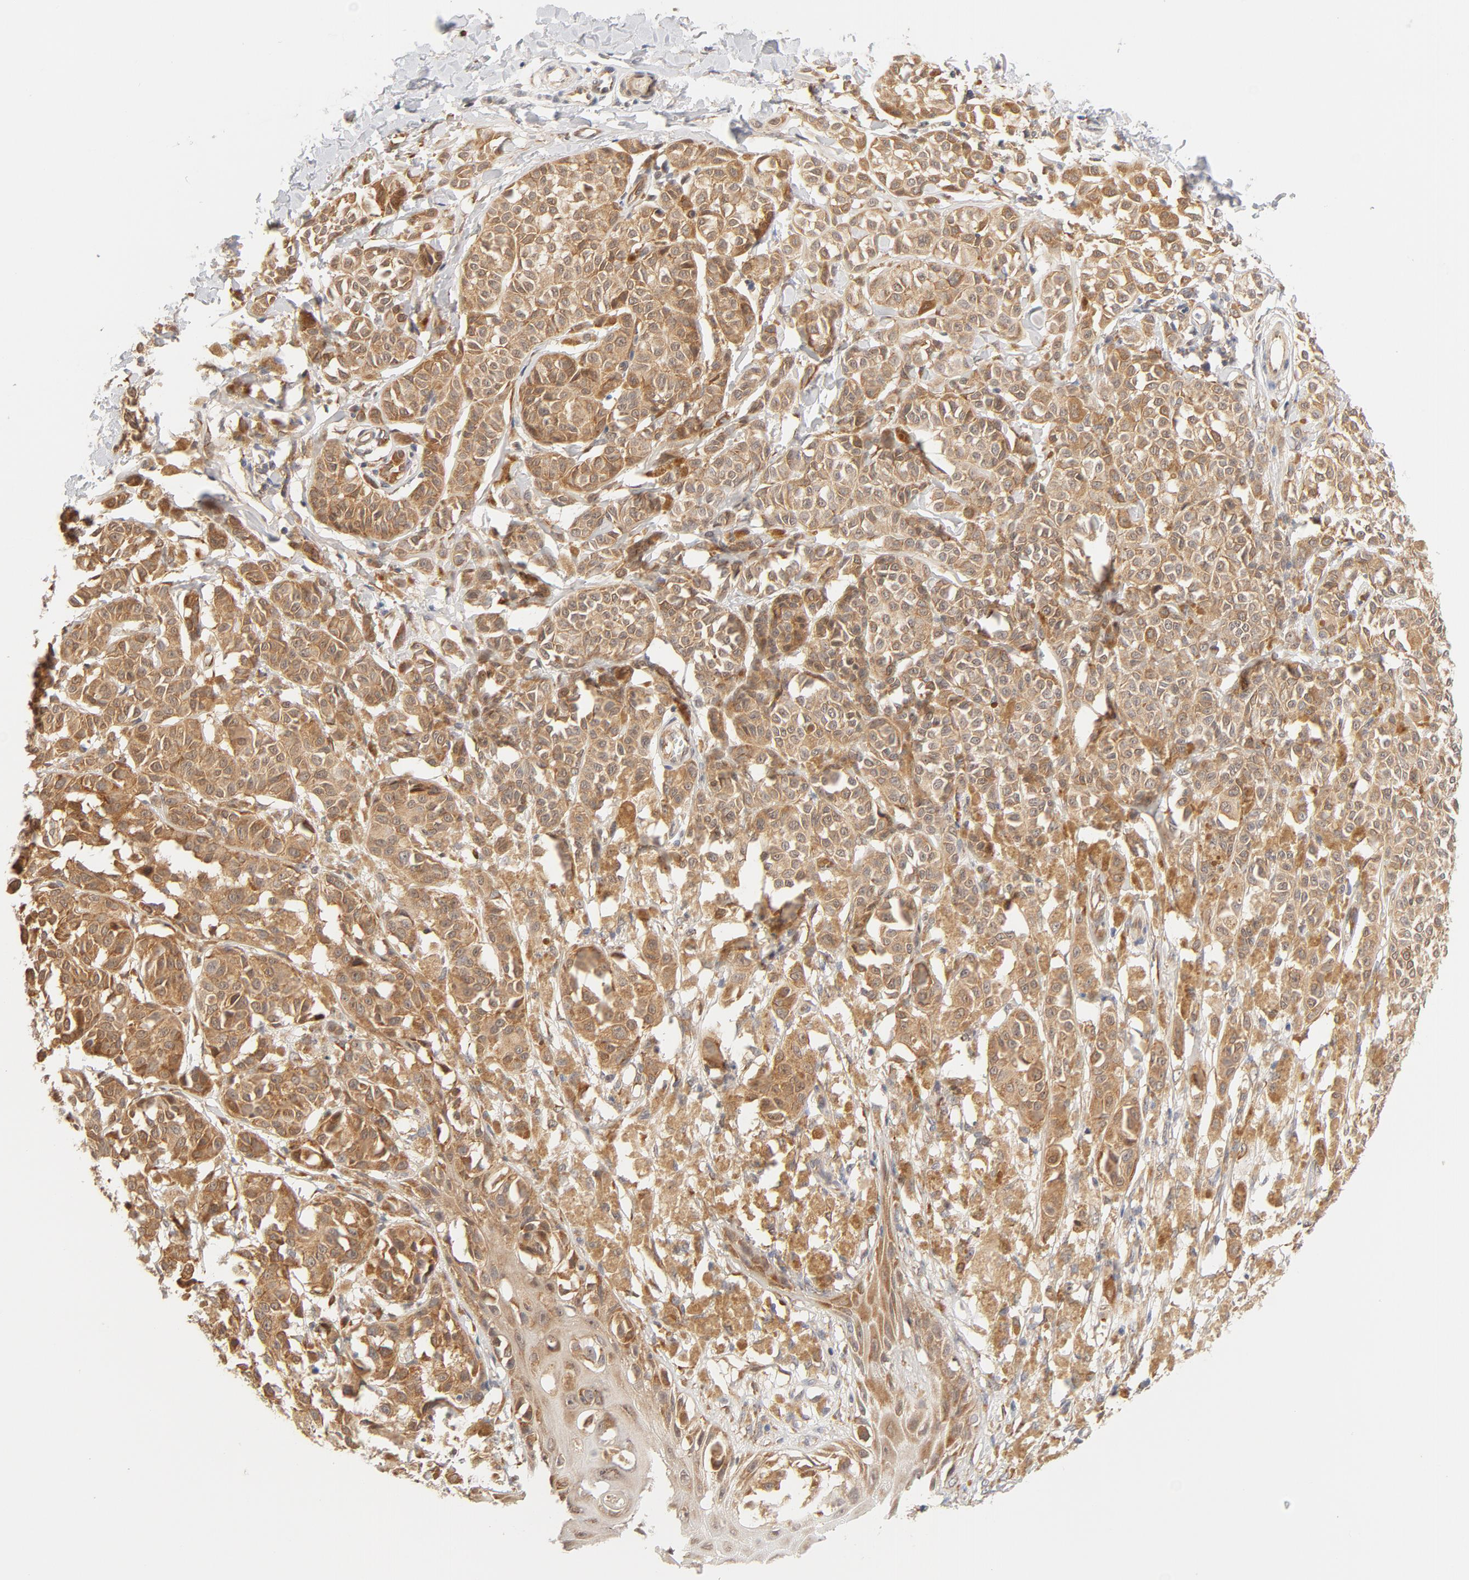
{"staining": {"intensity": "moderate", "quantity": ">75%", "location": "cytoplasmic/membranous"}, "tissue": "melanoma", "cell_type": "Tumor cells", "image_type": "cancer", "snomed": [{"axis": "morphology", "description": "Malignant melanoma, NOS"}, {"axis": "topography", "description": "Skin"}], "caption": "High-power microscopy captured an immunohistochemistry (IHC) image of melanoma, revealing moderate cytoplasmic/membranous positivity in about >75% of tumor cells. The protein is stained brown, and the nuclei are stained in blue (DAB IHC with brightfield microscopy, high magnification).", "gene": "EIF4E", "patient": {"sex": "male", "age": 76}}